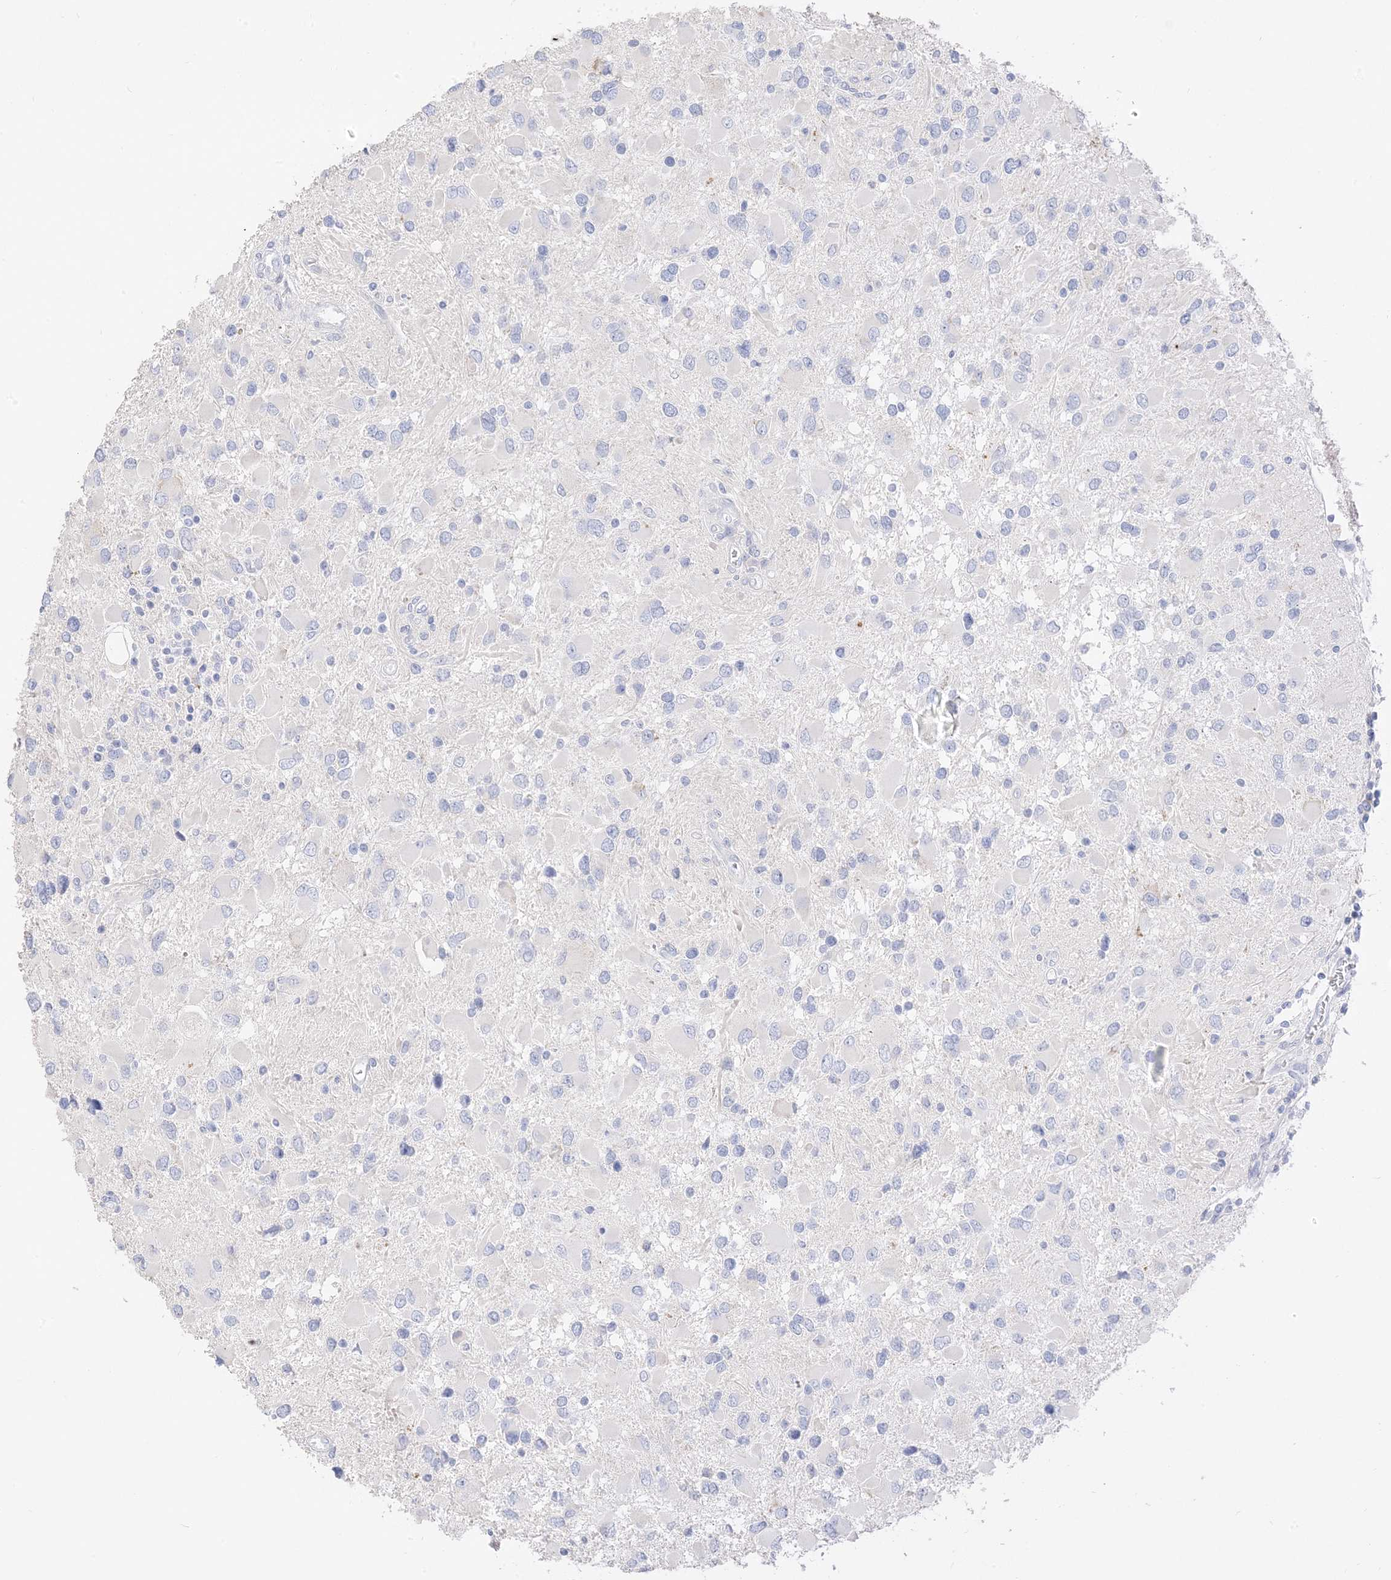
{"staining": {"intensity": "negative", "quantity": "none", "location": "none"}, "tissue": "glioma", "cell_type": "Tumor cells", "image_type": "cancer", "snomed": [{"axis": "morphology", "description": "Glioma, malignant, High grade"}, {"axis": "topography", "description": "Brain"}], "caption": "An immunohistochemistry (IHC) histopathology image of glioma is shown. There is no staining in tumor cells of glioma.", "gene": "MUC17", "patient": {"sex": "male", "age": 53}}